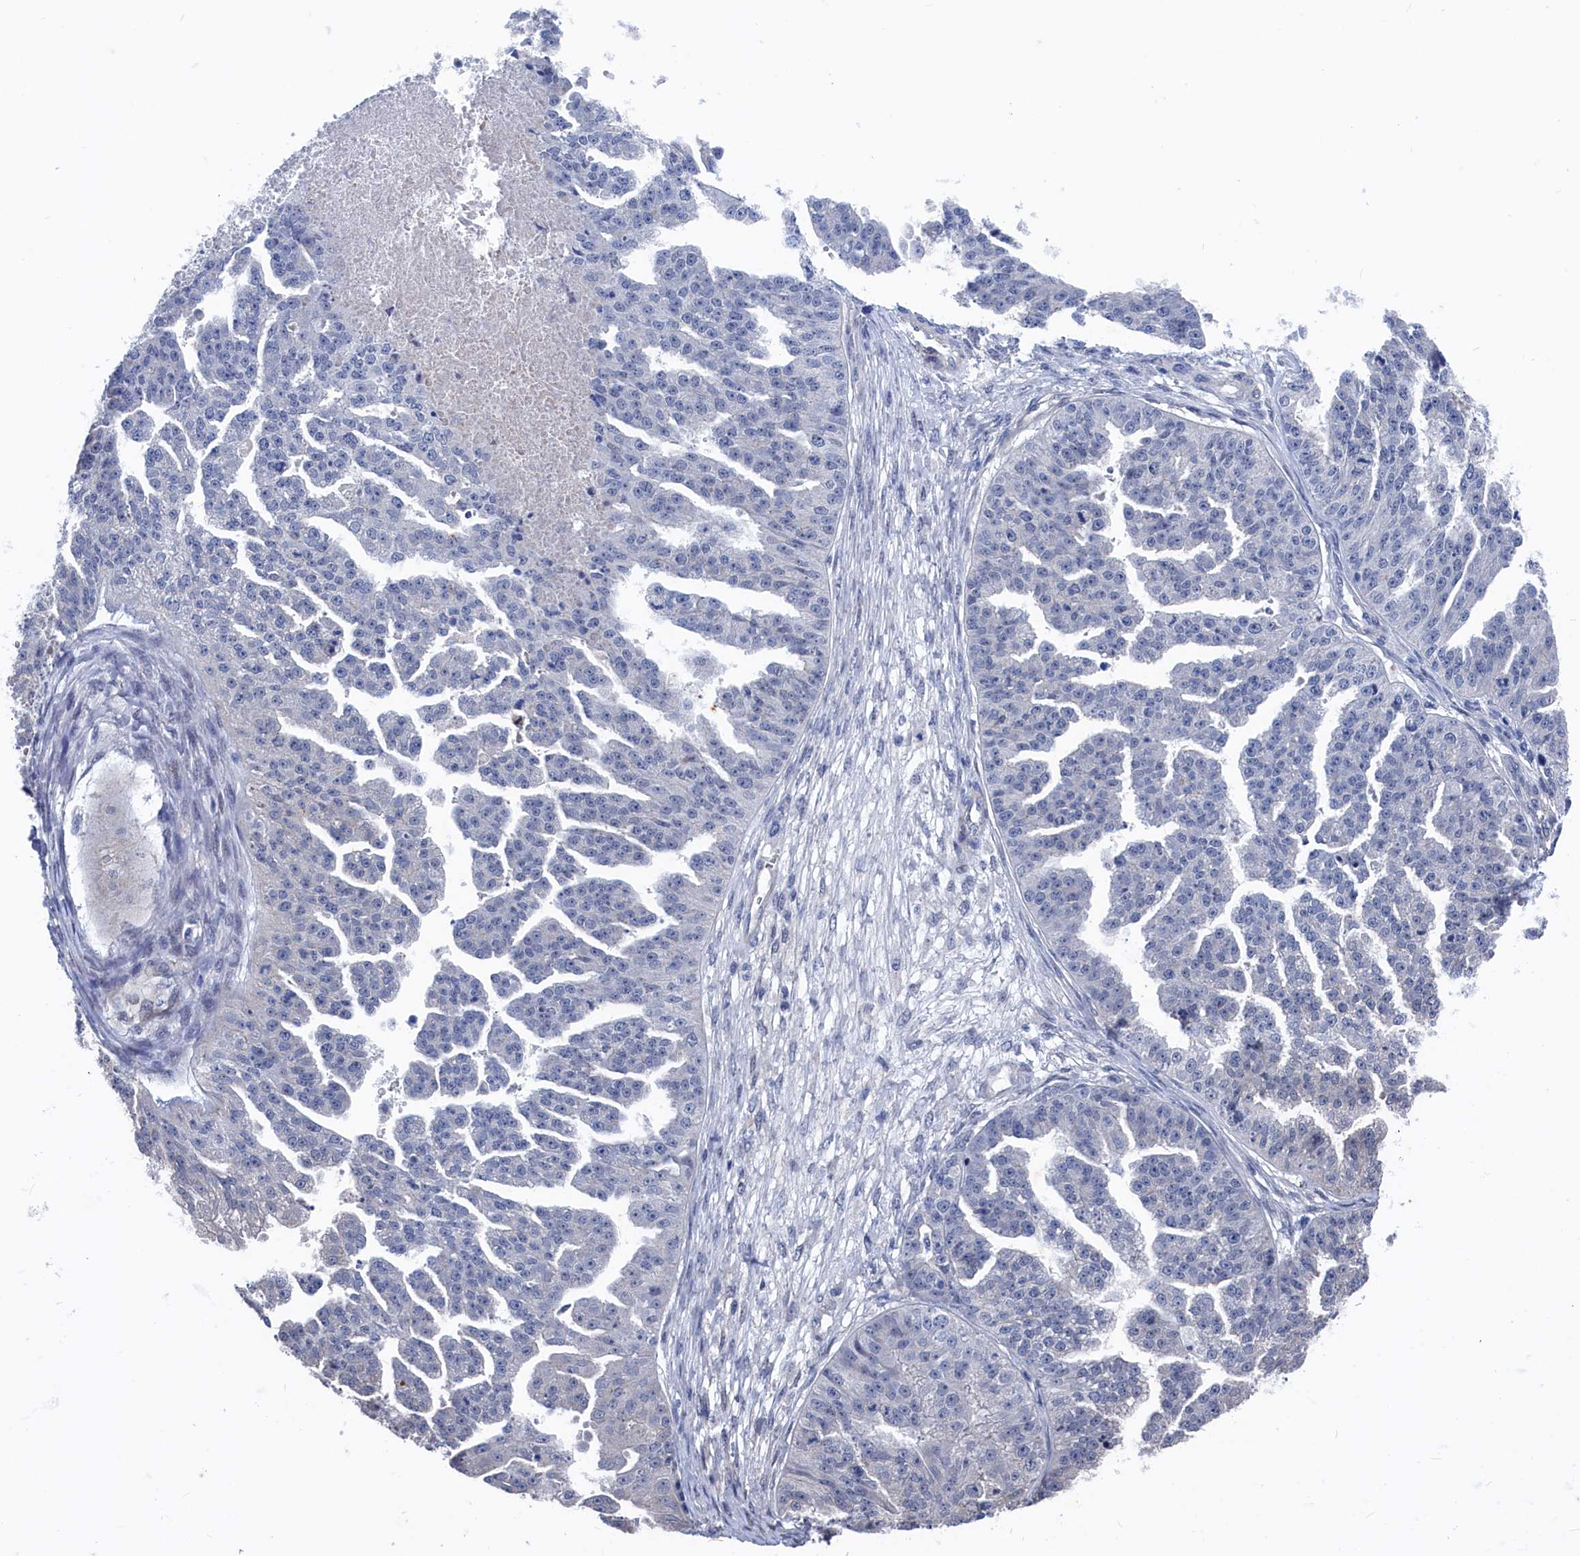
{"staining": {"intensity": "negative", "quantity": "none", "location": "none"}, "tissue": "ovarian cancer", "cell_type": "Tumor cells", "image_type": "cancer", "snomed": [{"axis": "morphology", "description": "Cystadenocarcinoma, serous, NOS"}, {"axis": "topography", "description": "Ovary"}], "caption": "Immunohistochemistry histopathology image of human serous cystadenocarcinoma (ovarian) stained for a protein (brown), which displays no expression in tumor cells. (DAB immunohistochemistry (IHC) visualized using brightfield microscopy, high magnification).", "gene": "MARCHF3", "patient": {"sex": "female", "age": 58}}